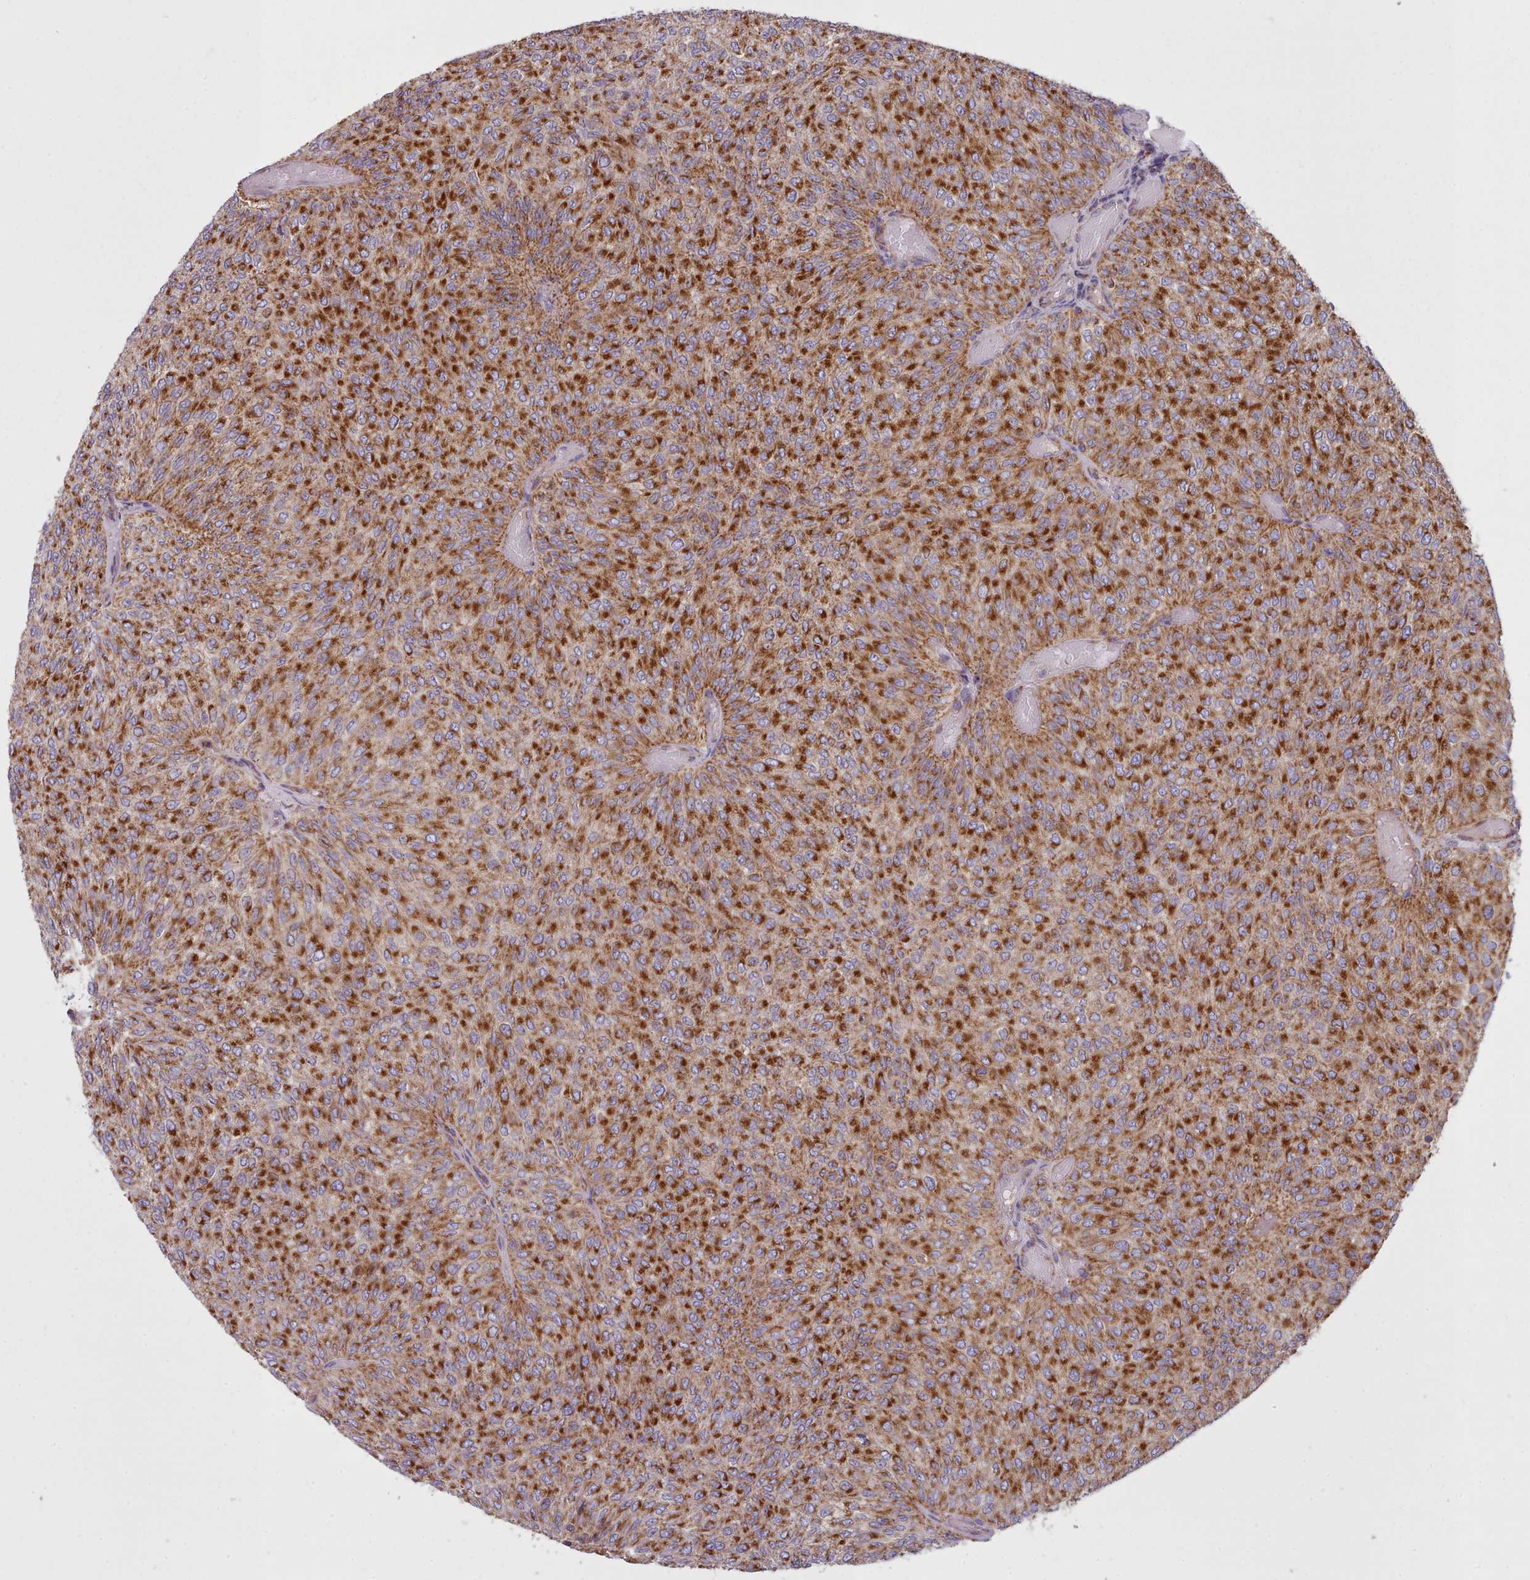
{"staining": {"intensity": "strong", "quantity": ">75%", "location": "cytoplasmic/membranous"}, "tissue": "urothelial cancer", "cell_type": "Tumor cells", "image_type": "cancer", "snomed": [{"axis": "morphology", "description": "Urothelial carcinoma, Low grade"}, {"axis": "topography", "description": "Urinary bladder"}], "caption": "Low-grade urothelial carcinoma stained for a protein reveals strong cytoplasmic/membranous positivity in tumor cells.", "gene": "SRP54", "patient": {"sex": "male", "age": 78}}